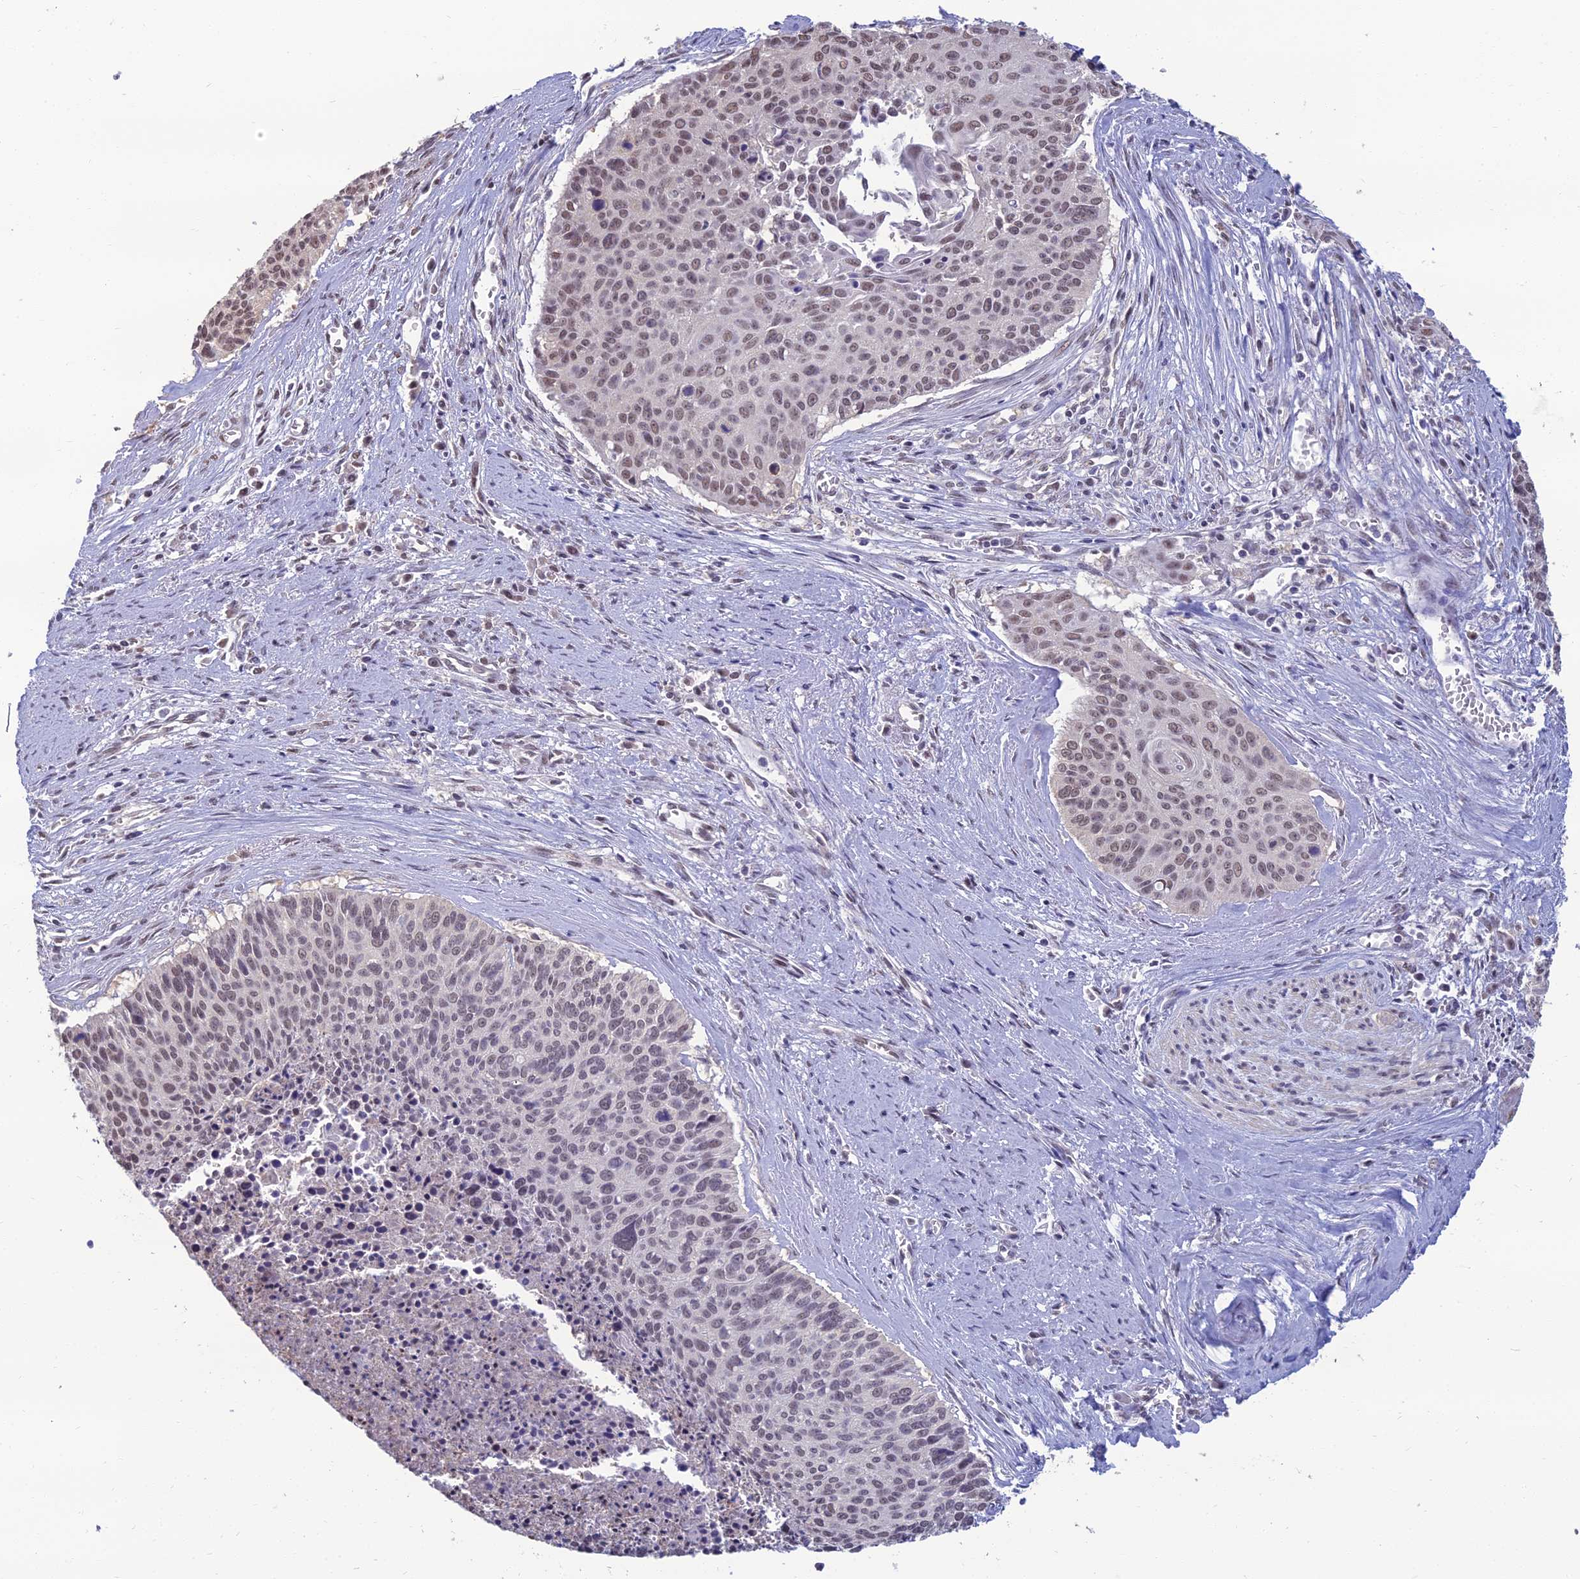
{"staining": {"intensity": "weak", "quantity": ">75%", "location": "nuclear"}, "tissue": "cervical cancer", "cell_type": "Tumor cells", "image_type": "cancer", "snomed": [{"axis": "morphology", "description": "Squamous cell carcinoma, NOS"}, {"axis": "topography", "description": "Cervix"}], "caption": "Immunohistochemical staining of cervical cancer (squamous cell carcinoma) displays low levels of weak nuclear staining in approximately >75% of tumor cells.", "gene": "SRSF7", "patient": {"sex": "female", "age": 55}}